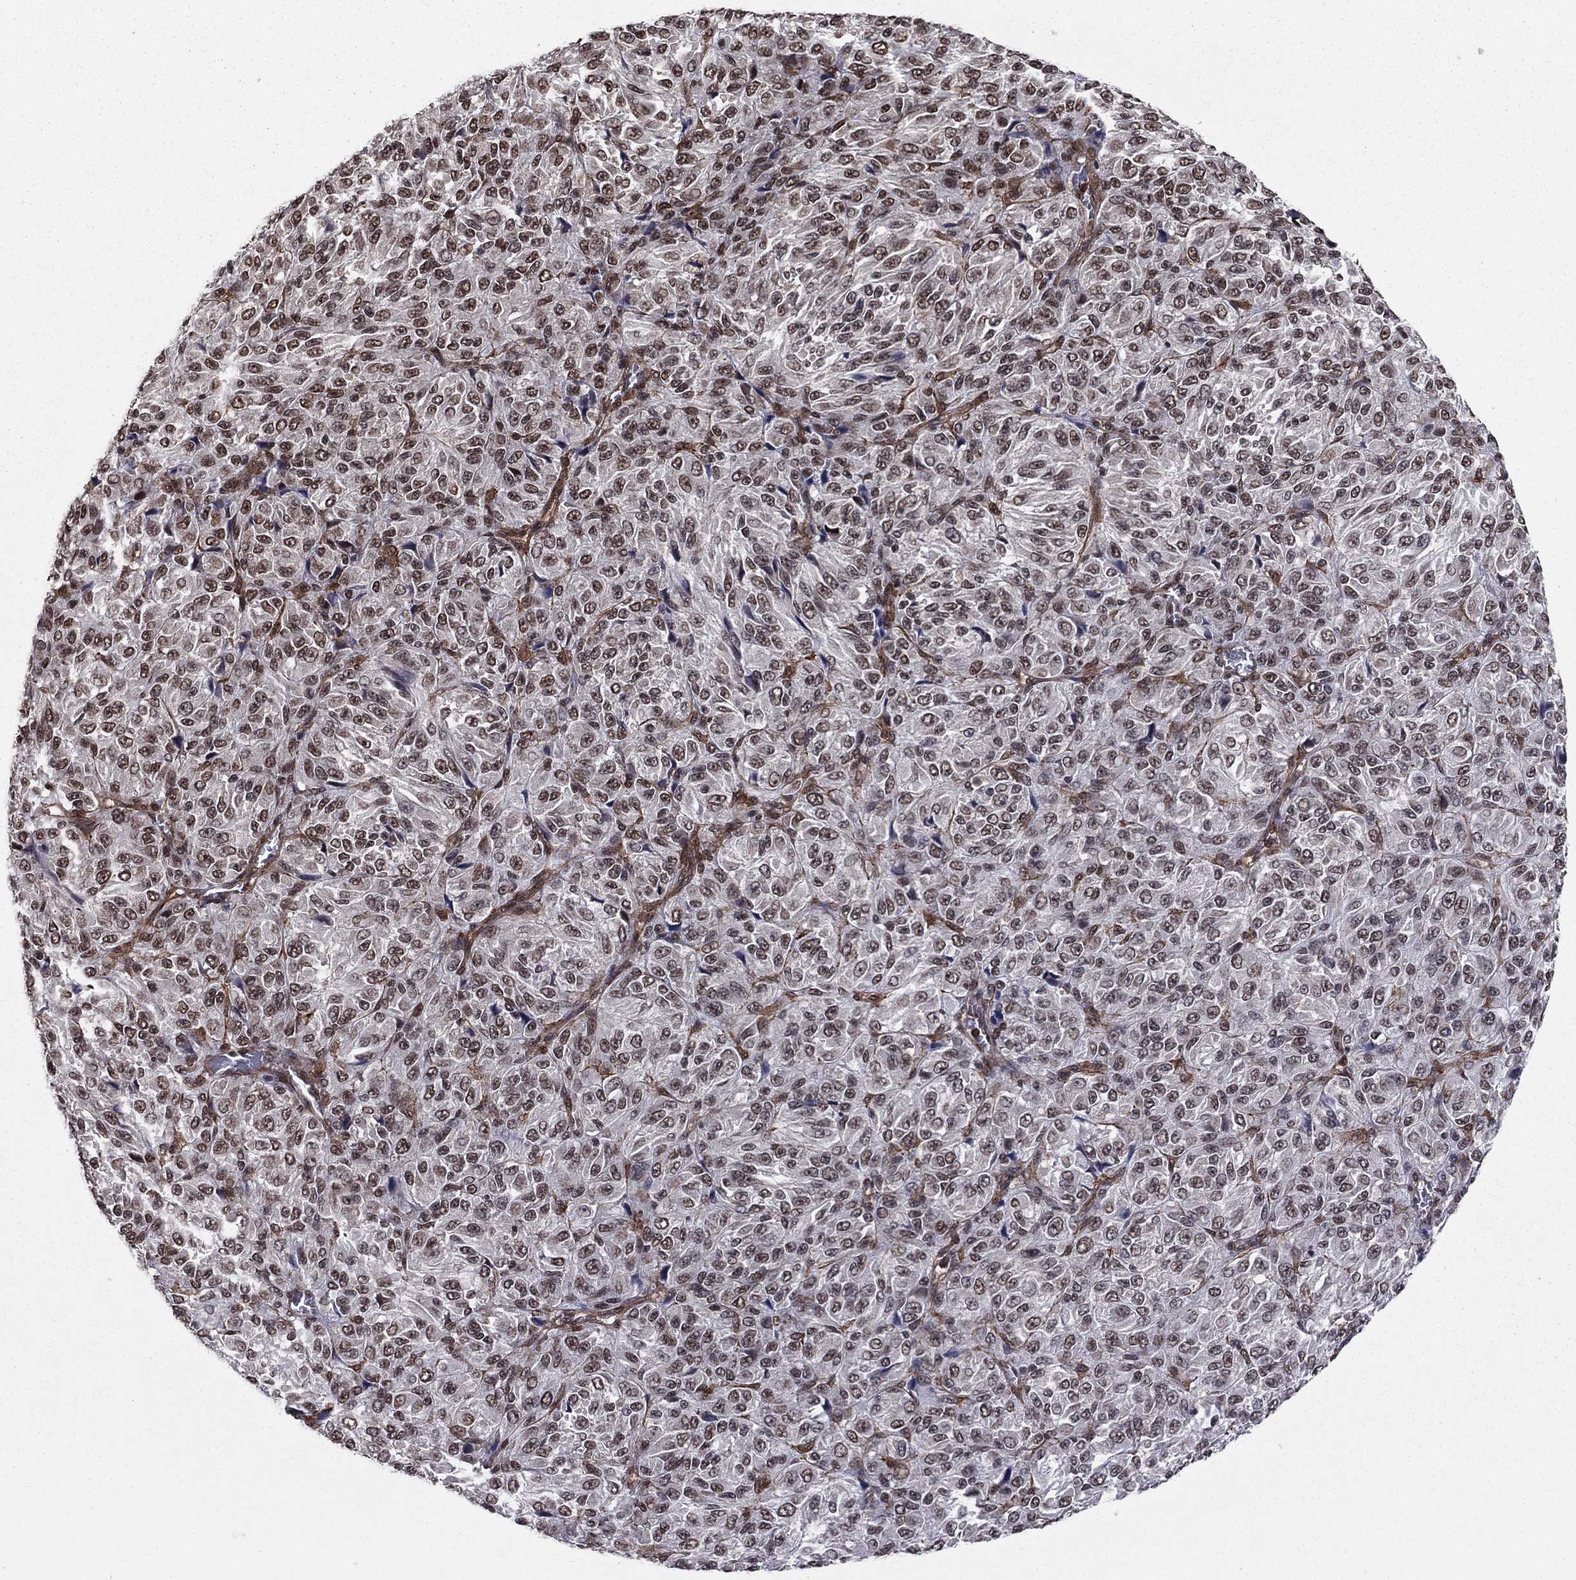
{"staining": {"intensity": "moderate", "quantity": "<25%", "location": "nuclear"}, "tissue": "melanoma", "cell_type": "Tumor cells", "image_type": "cancer", "snomed": [{"axis": "morphology", "description": "Malignant melanoma, Metastatic site"}, {"axis": "topography", "description": "Brain"}], "caption": "Moderate nuclear protein staining is identified in approximately <25% of tumor cells in malignant melanoma (metastatic site).", "gene": "SSX2IP", "patient": {"sex": "female", "age": 56}}